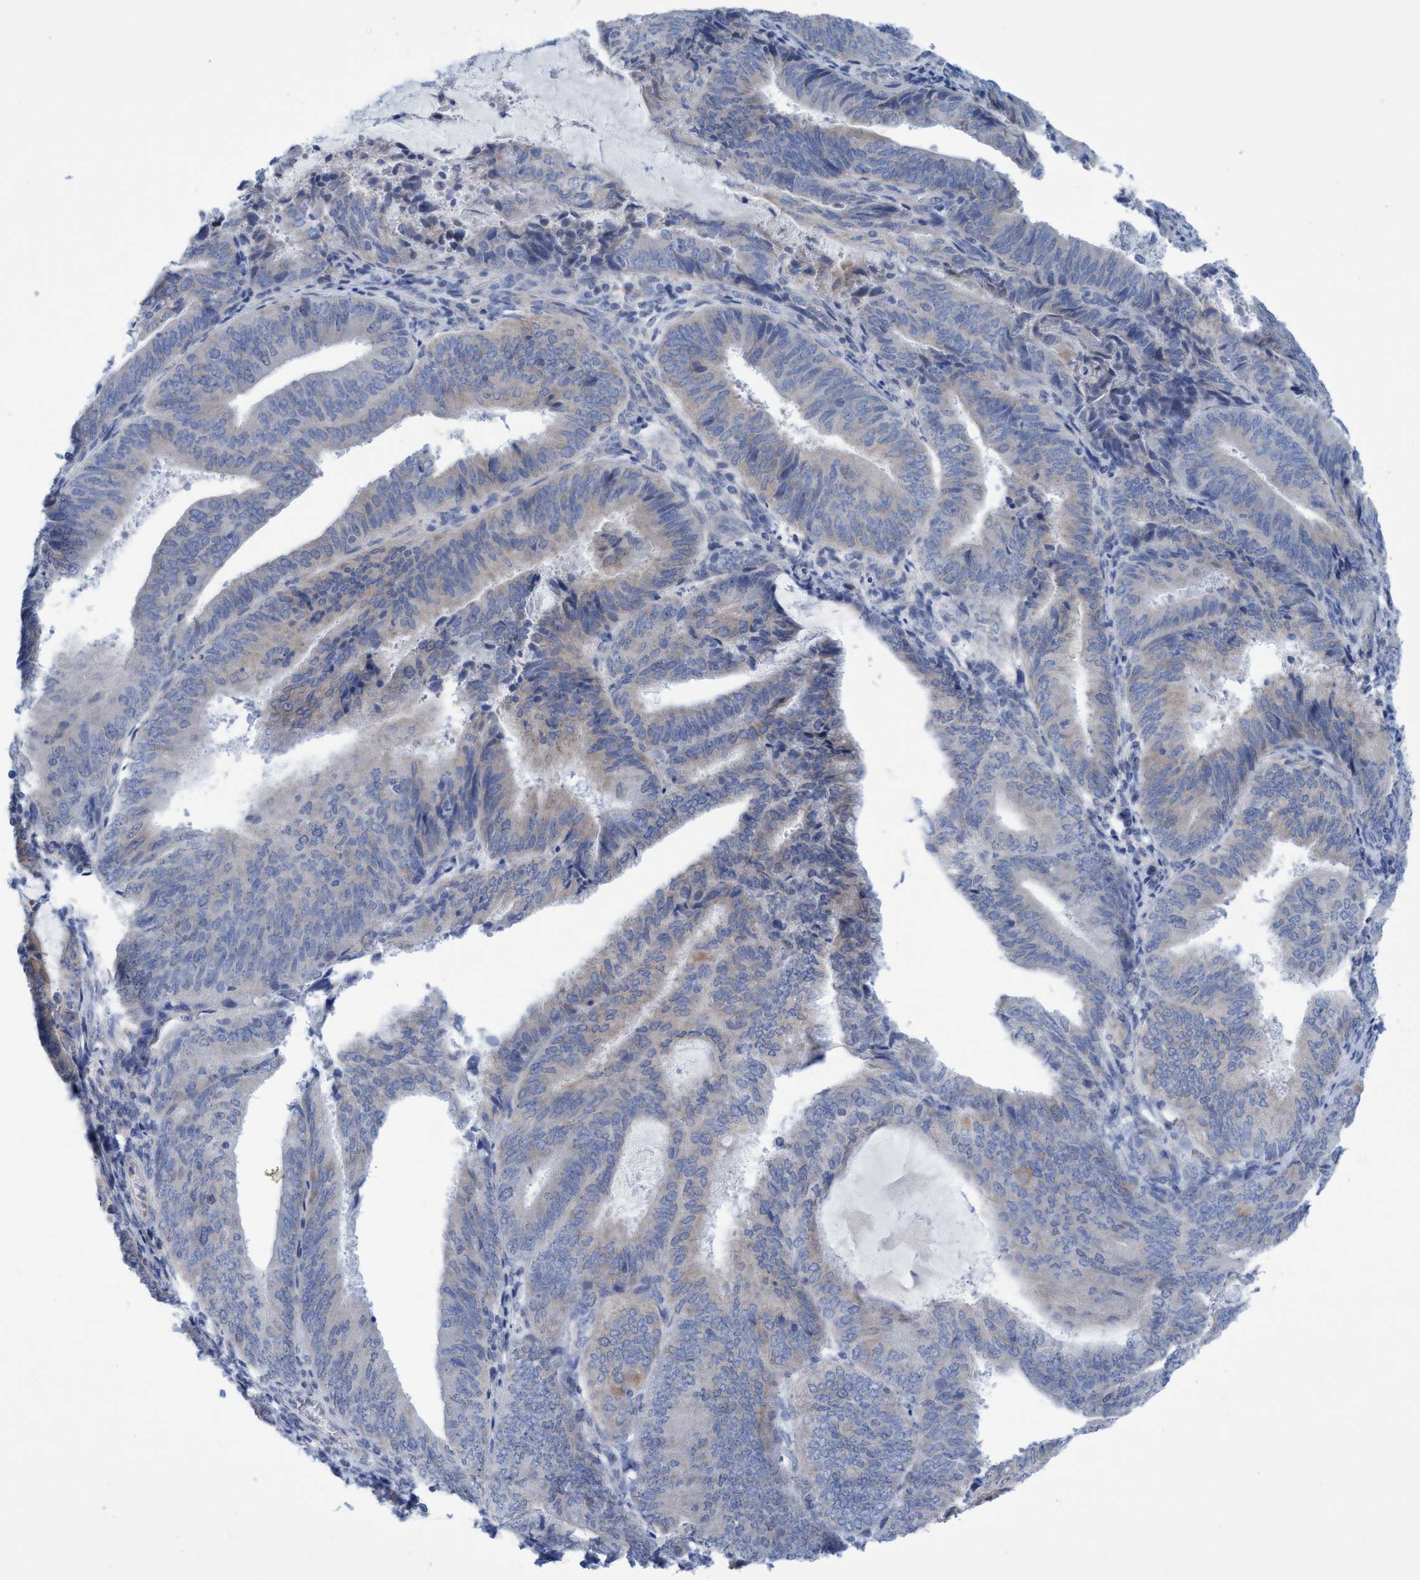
{"staining": {"intensity": "negative", "quantity": "none", "location": "none"}, "tissue": "endometrial cancer", "cell_type": "Tumor cells", "image_type": "cancer", "snomed": [{"axis": "morphology", "description": "Adenocarcinoma, NOS"}, {"axis": "topography", "description": "Endometrium"}], "caption": "This is an immunohistochemistry (IHC) image of human endometrial cancer. There is no staining in tumor cells.", "gene": "RSAD1", "patient": {"sex": "female", "age": 81}}